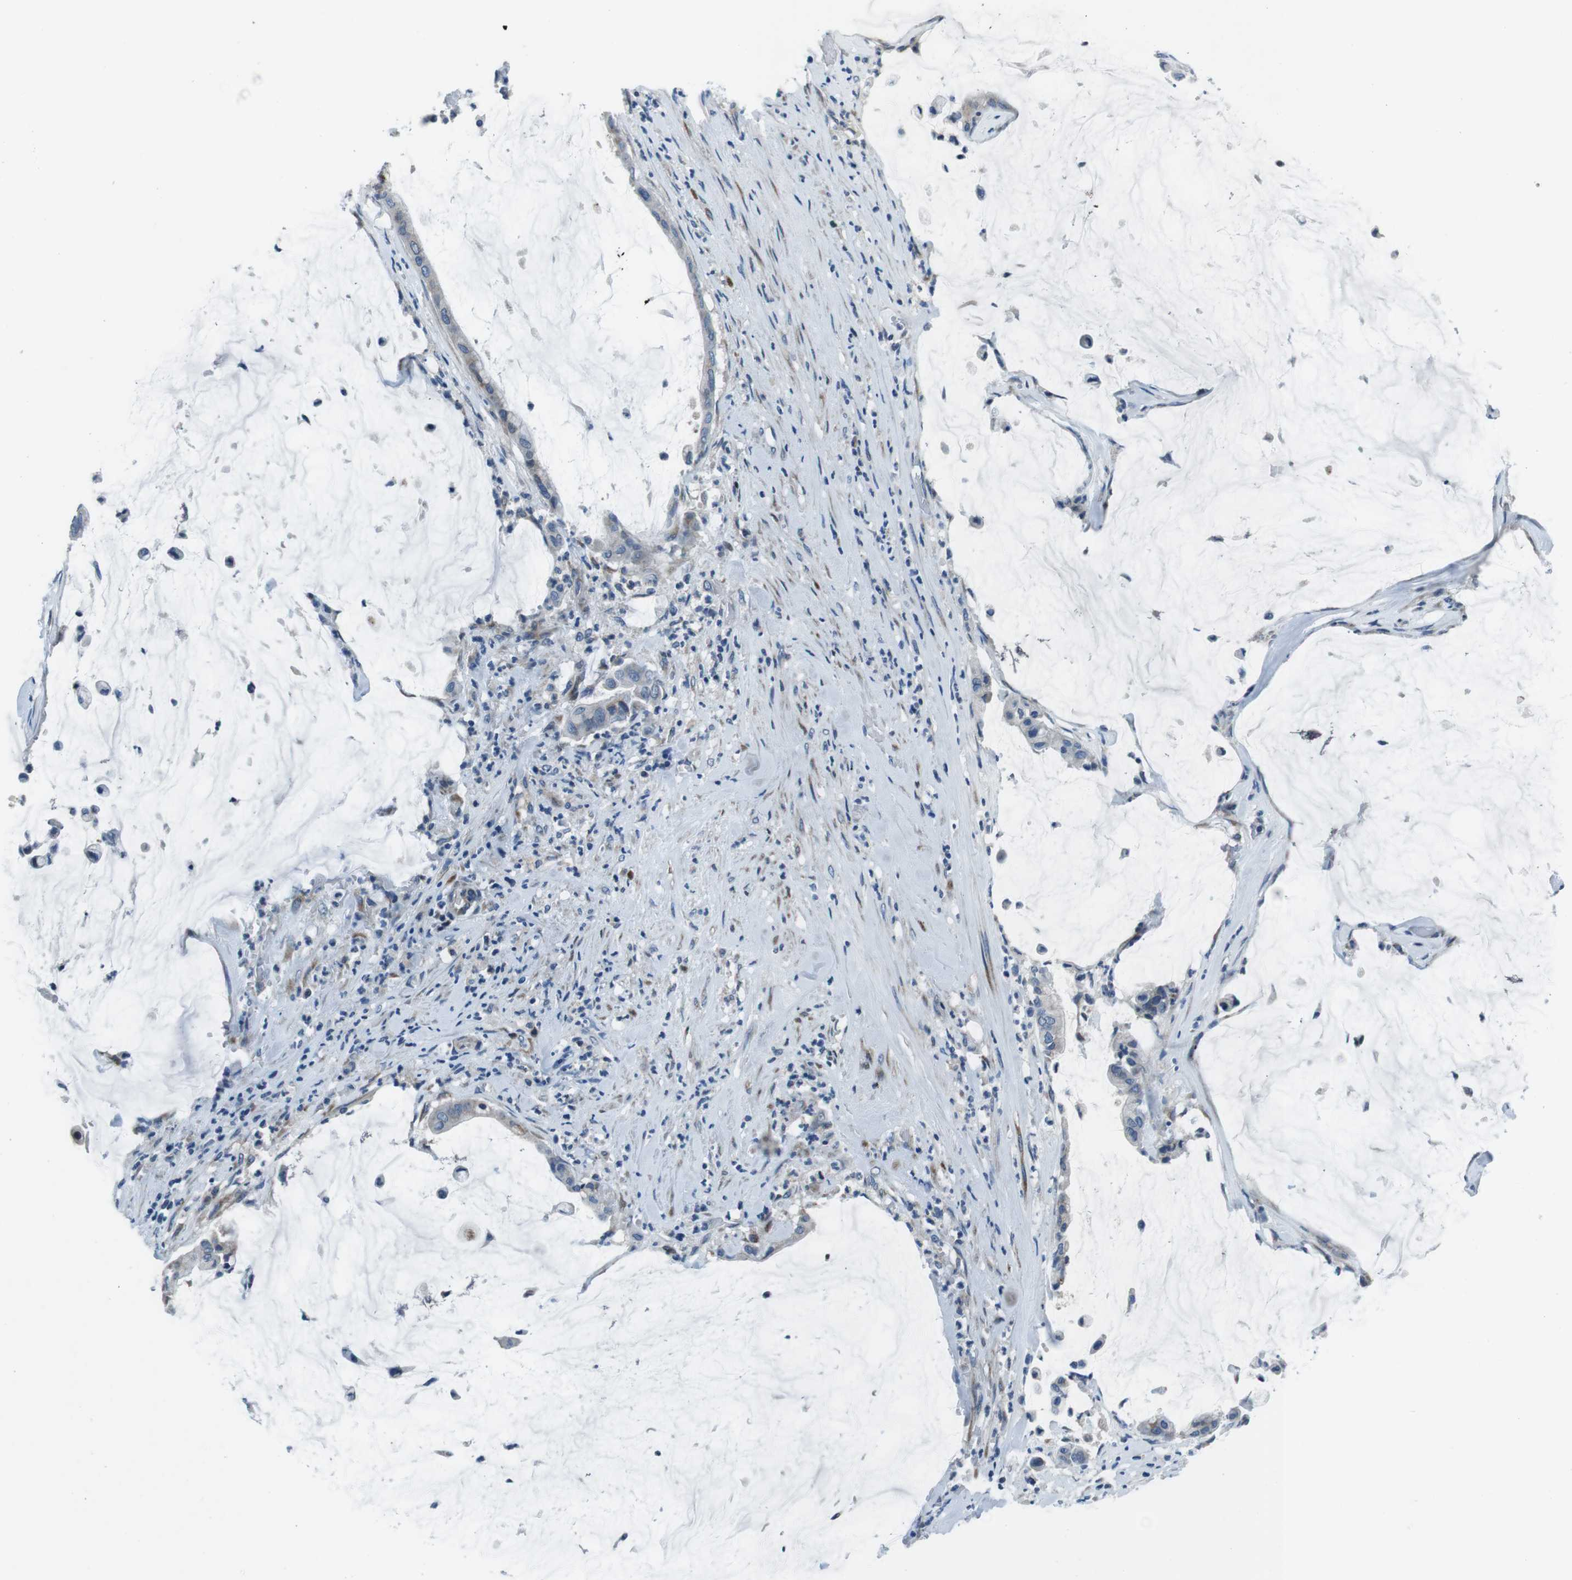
{"staining": {"intensity": "negative", "quantity": "none", "location": "none"}, "tissue": "pancreatic cancer", "cell_type": "Tumor cells", "image_type": "cancer", "snomed": [{"axis": "morphology", "description": "Adenocarcinoma, NOS"}, {"axis": "topography", "description": "Pancreas"}], "caption": "Human pancreatic adenocarcinoma stained for a protein using immunohistochemistry (IHC) displays no staining in tumor cells.", "gene": "NUCB2", "patient": {"sex": "male", "age": 41}}